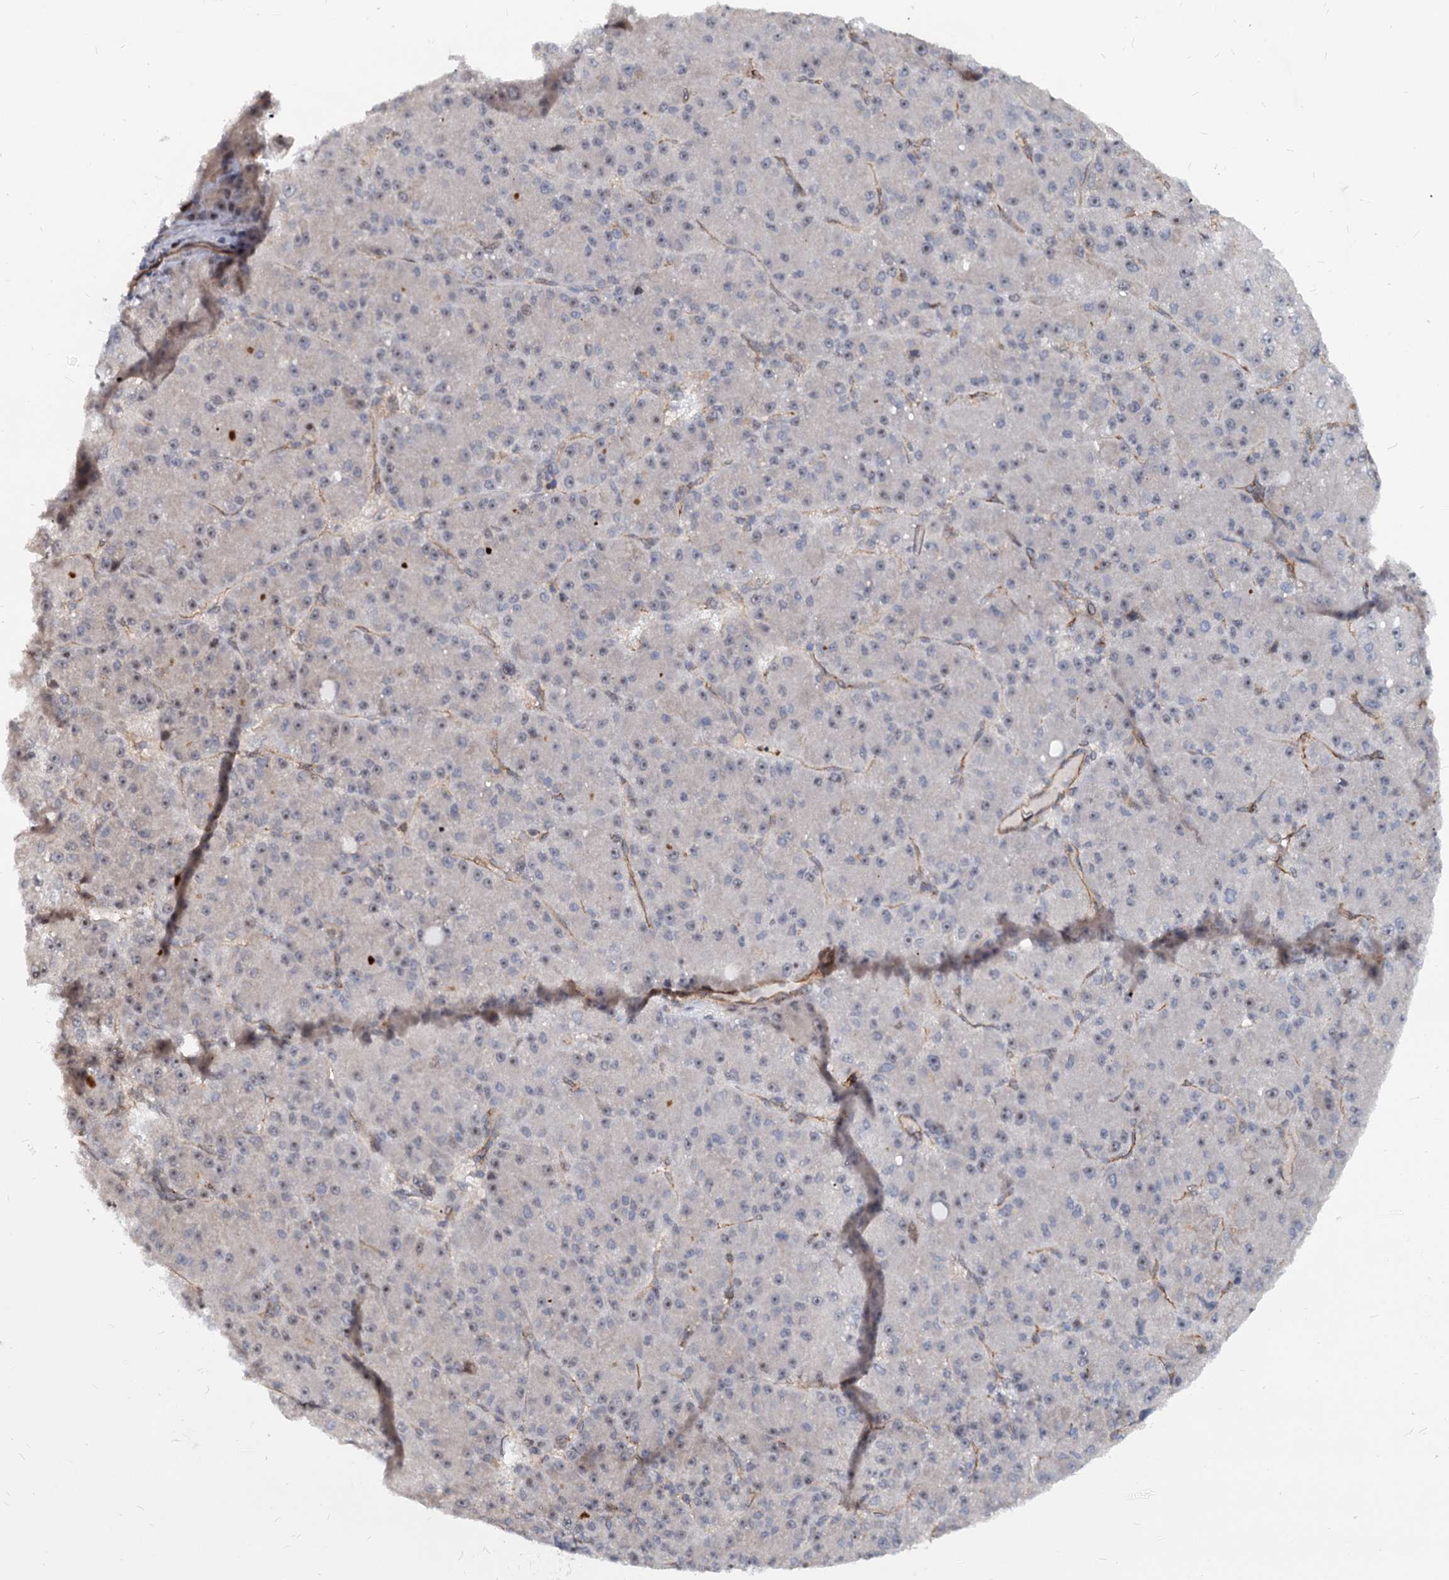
{"staining": {"intensity": "weak", "quantity": "<25%", "location": "nuclear"}, "tissue": "liver cancer", "cell_type": "Tumor cells", "image_type": "cancer", "snomed": [{"axis": "morphology", "description": "Carcinoma, Hepatocellular, NOS"}, {"axis": "topography", "description": "Liver"}], "caption": "The histopathology image demonstrates no staining of tumor cells in liver cancer.", "gene": "UBLCP1", "patient": {"sex": "male", "age": 67}}